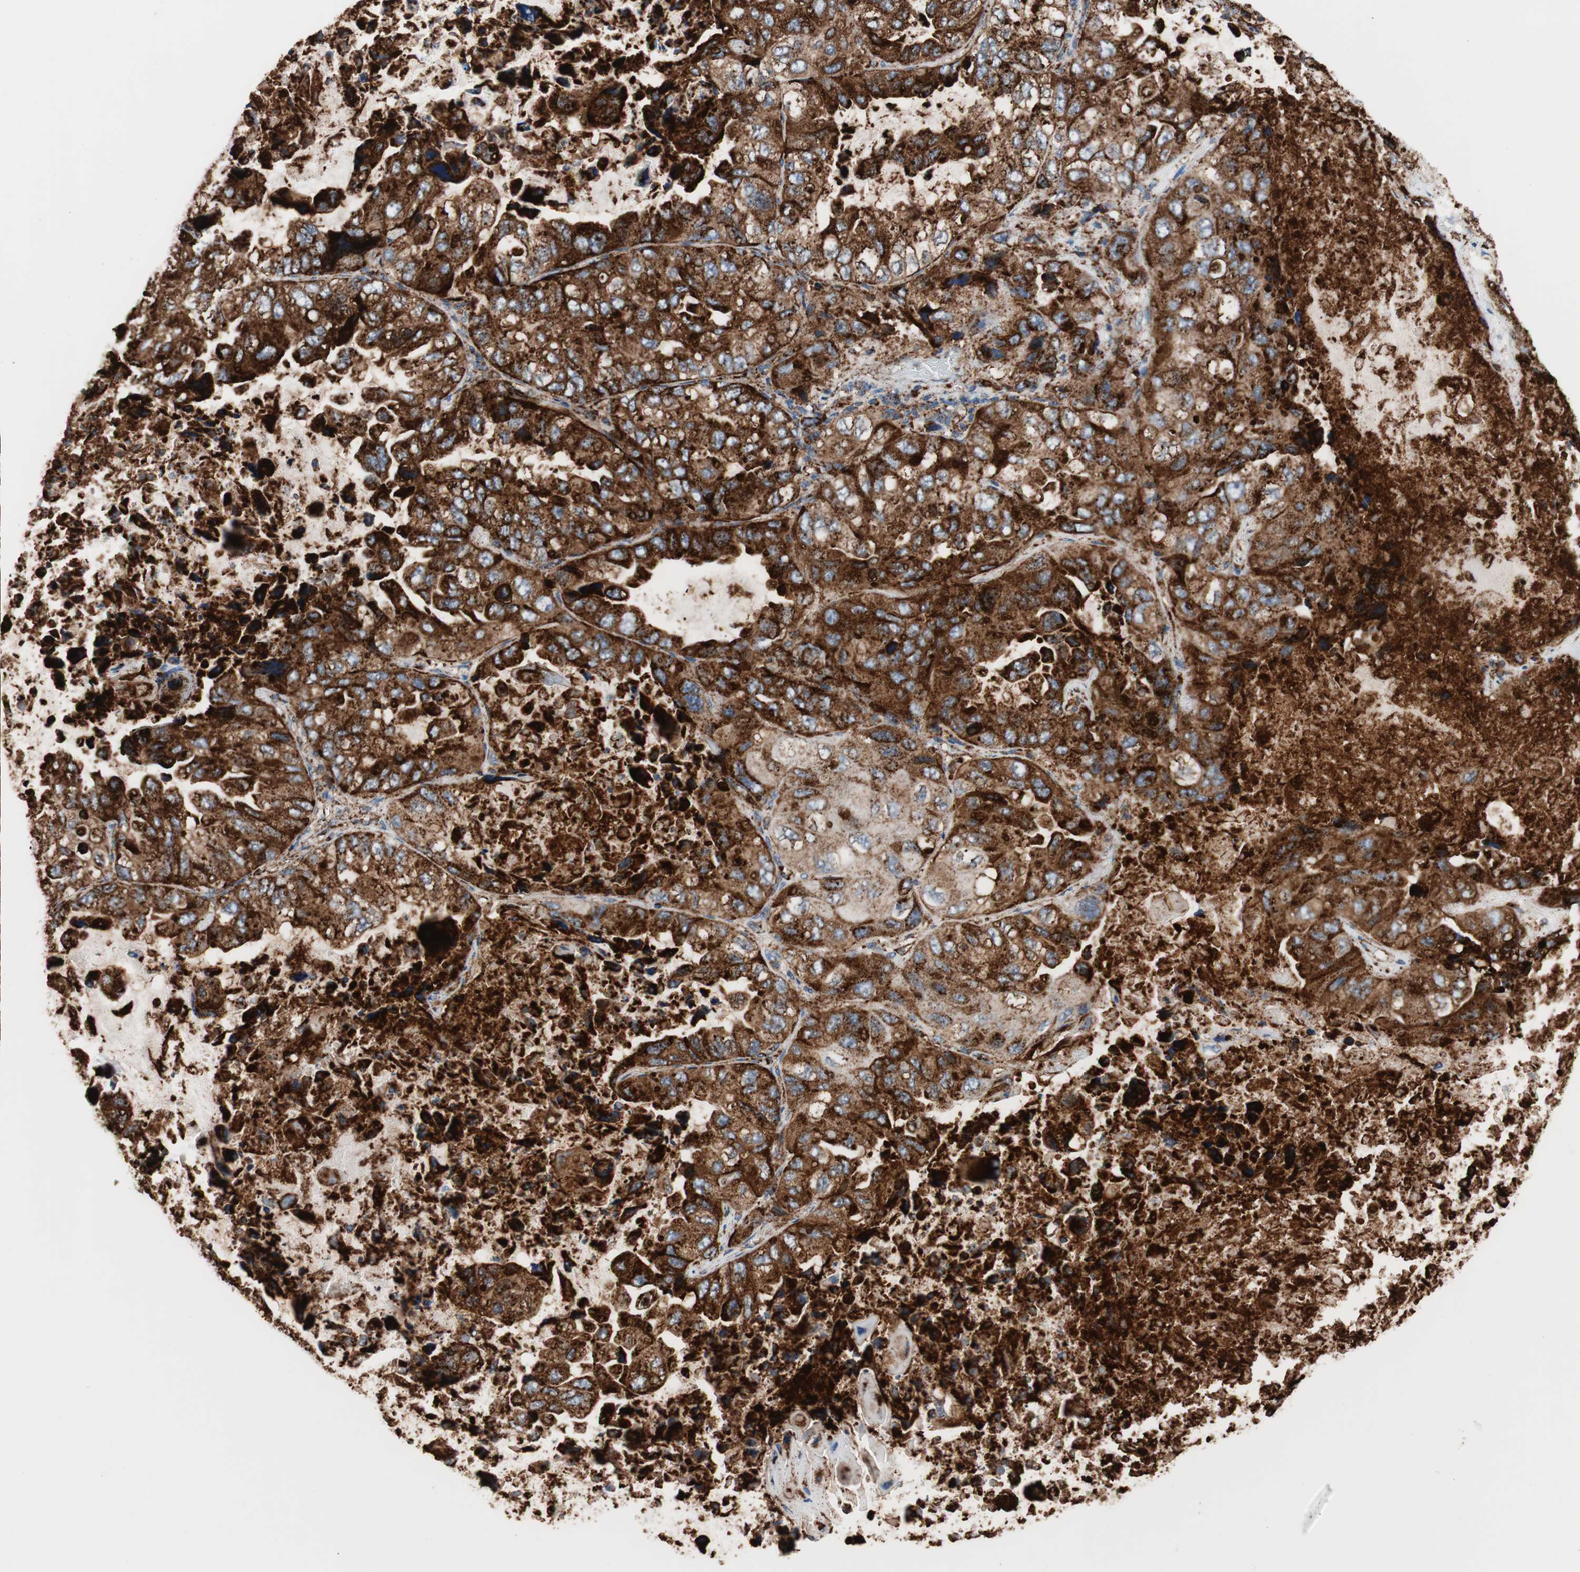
{"staining": {"intensity": "strong", "quantity": ">75%", "location": "cytoplasmic/membranous"}, "tissue": "lung cancer", "cell_type": "Tumor cells", "image_type": "cancer", "snomed": [{"axis": "morphology", "description": "Squamous cell carcinoma, NOS"}, {"axis": "topography", "description": "Lung"}], "caption": "Immunohistochemical staining of human lung cancer (squamous cell carcinoma) demonstrates strong cytoplasmic/membranous protein expression in approximately >75% of tumor cells.", "gene": "LAMP1", "patient": {"sex": "female", "age": 73}}